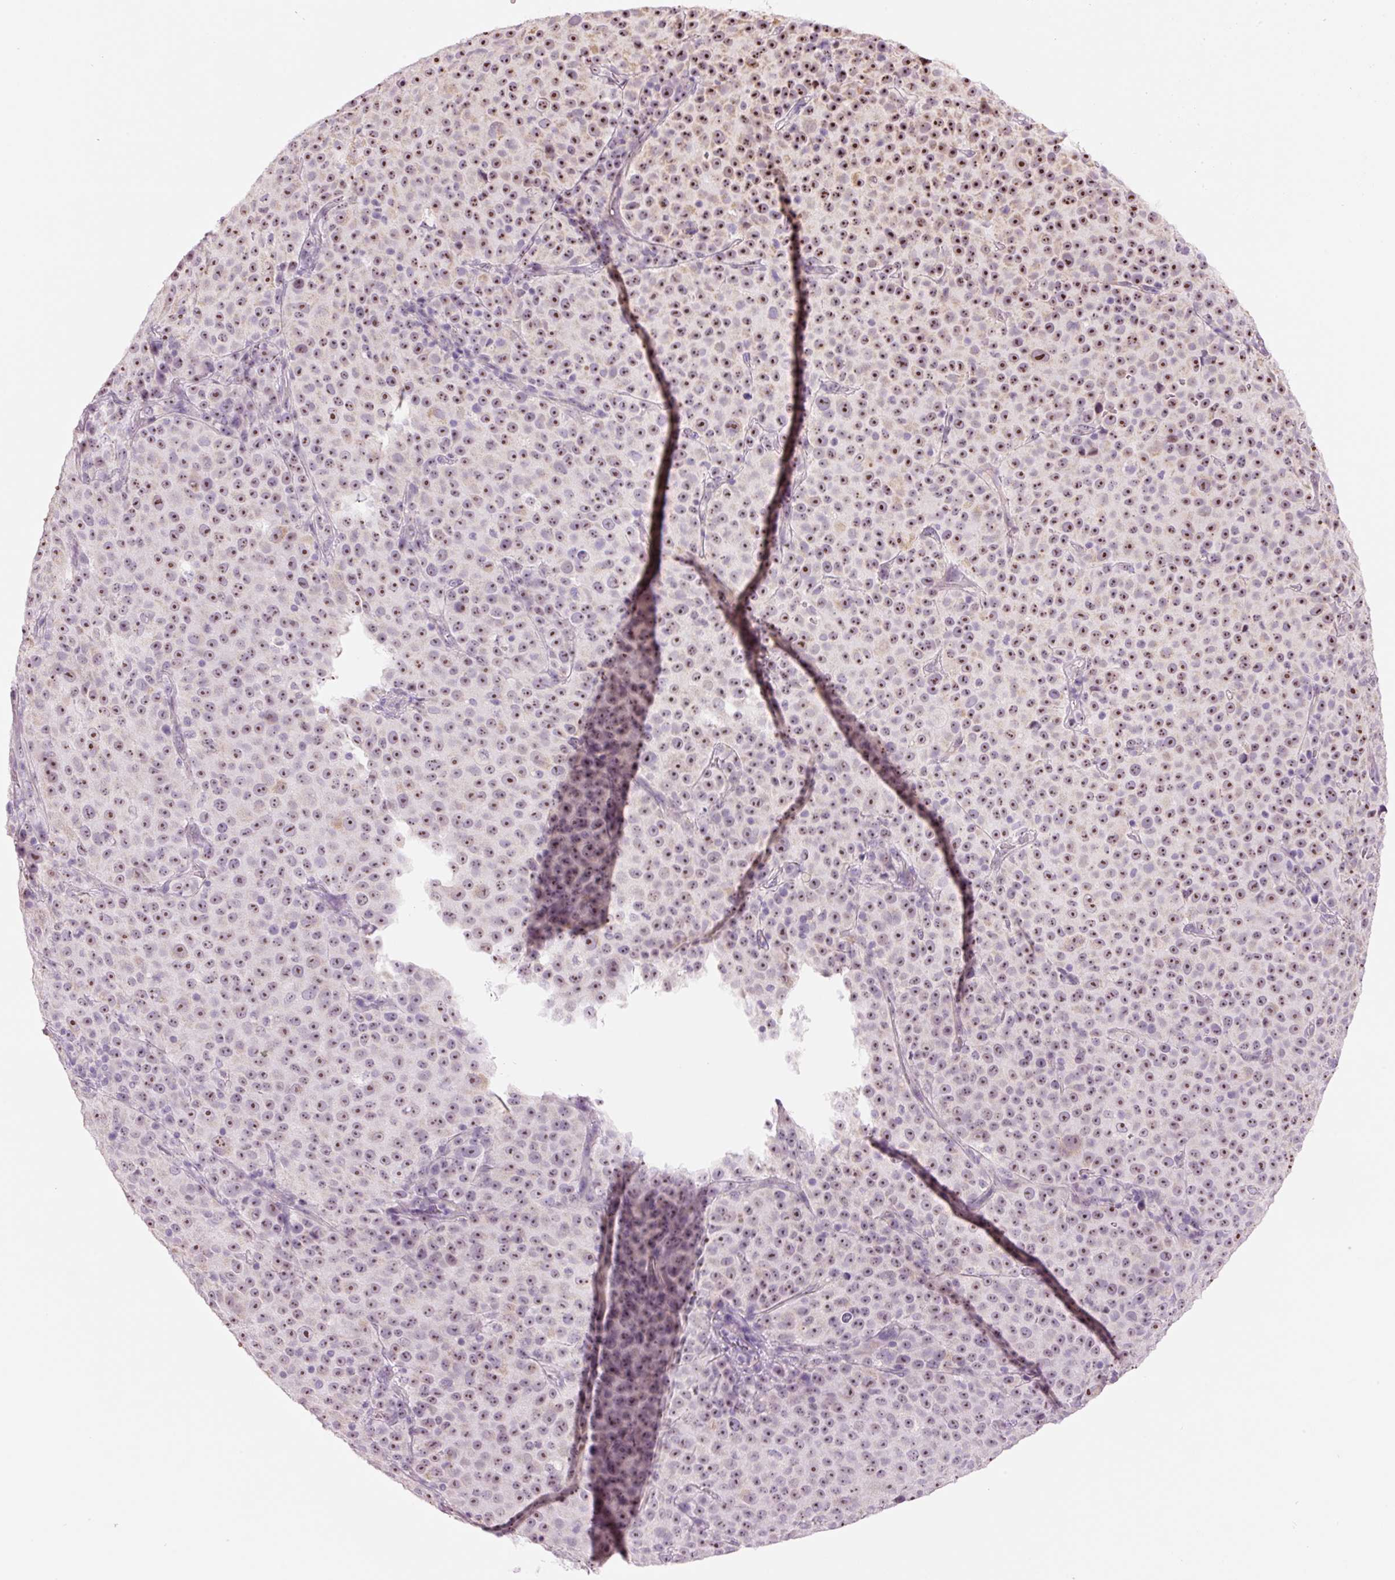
{"staining": {"intensity": "moderate", "quantity": ">75%", "location": "nuclear"}, "tissue": "melanoma", "cell_type": "Tumor cells", "image_type": "cancer", "snomed": [{"axis": "morphology", "description": "Malignant melanoma, Metastatic site"}, {"axis": "topography", "description": "Skin"}, {"axis": "topography", "description": "Lymph node"}], "caption": "Melanoma stained with a brown dye demonstrates moderate nuclear positive staining in about >75% of tumor cells.", "gene": "GCG", "patient": {"sex": "male", "age": 66}}